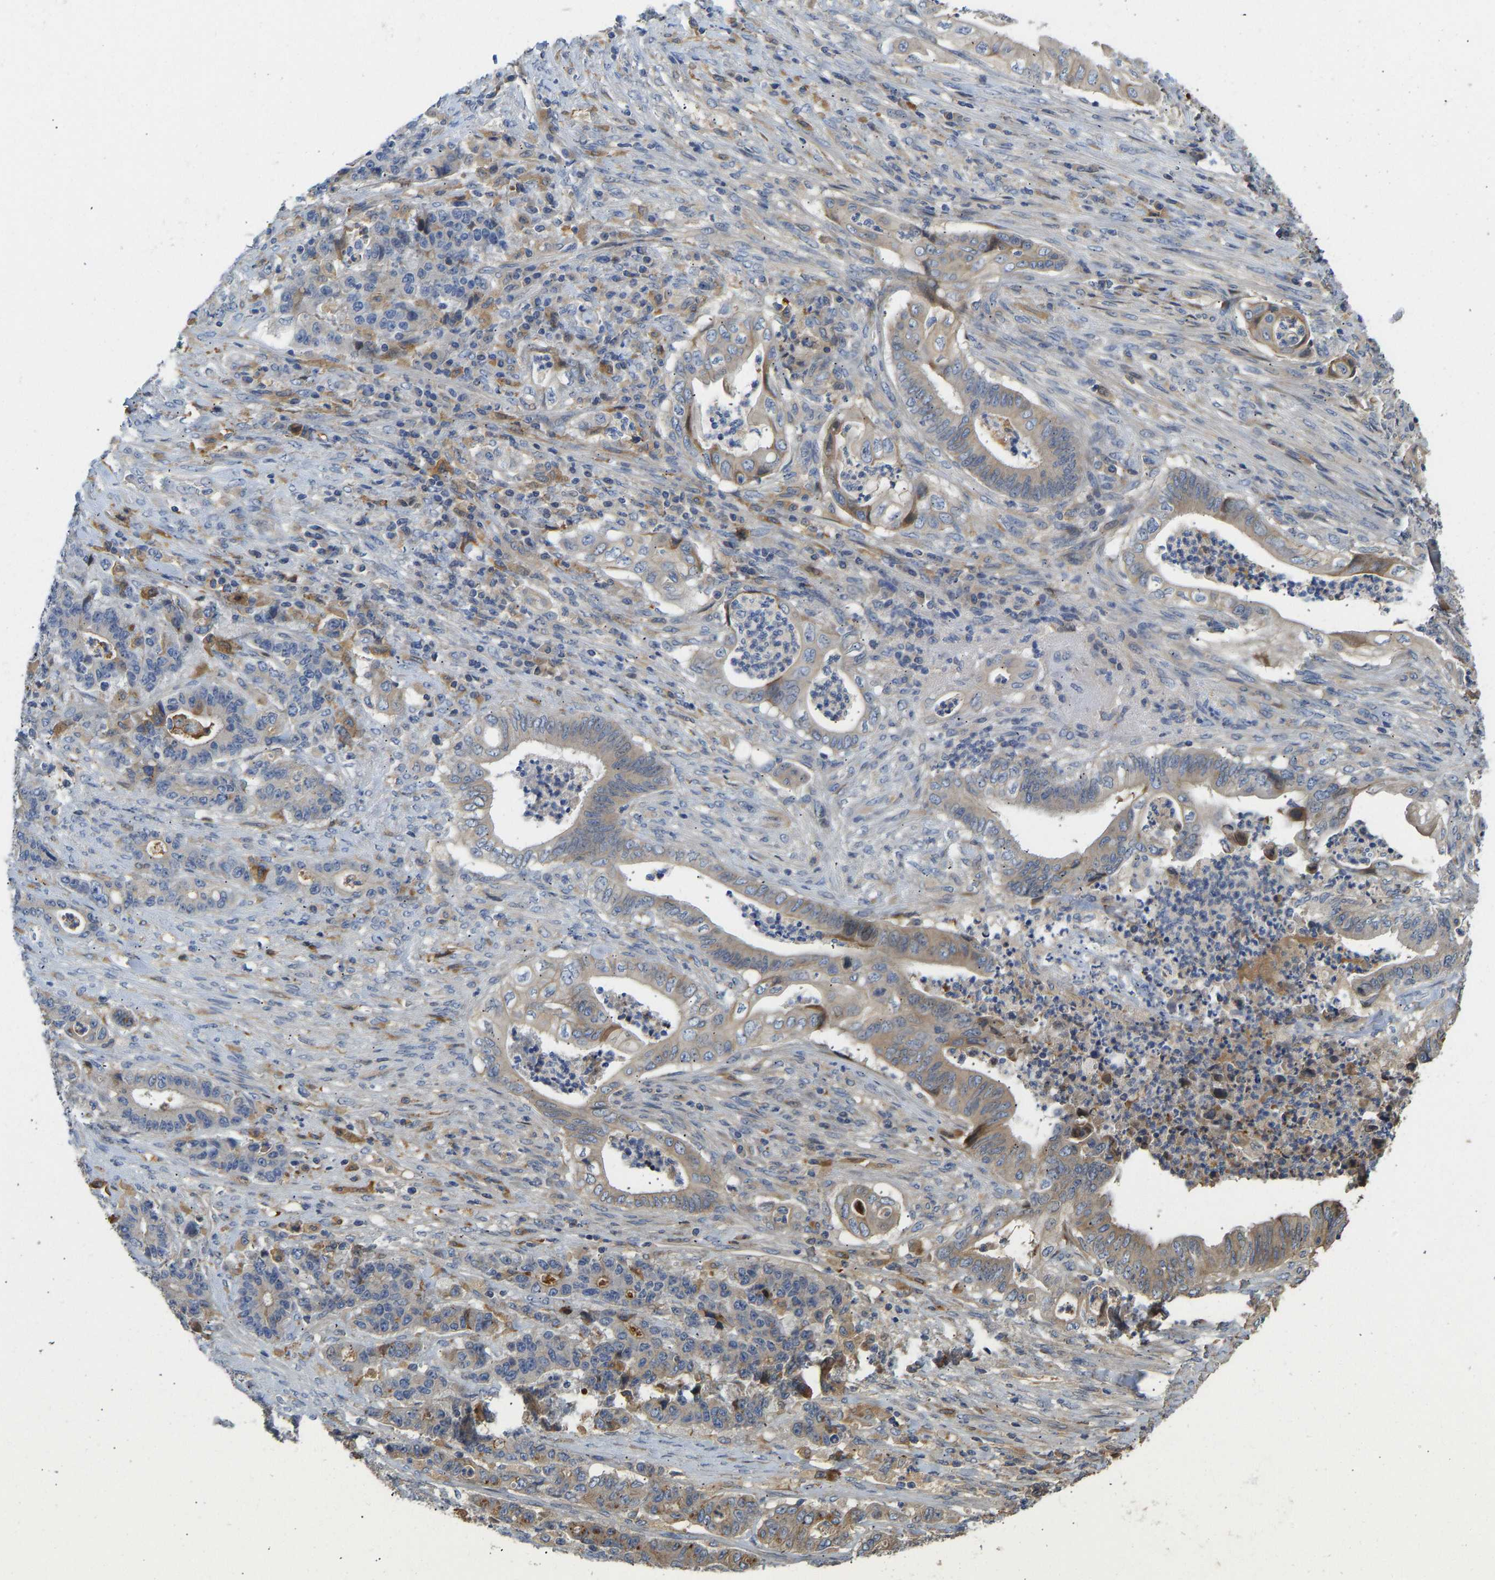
{"staining": {"intensity": "weak", "quantity": ">75%", "location": "cytoplasmic/membranous"}, "tissue": "stomach cancer", "cell_type": "Tumor cells", "image_type": "cancer", "snomed": [{"axis": "morphology", "description": "Adenocarcinoma, NOS"}, {"axis": "topography", "description": "Stomach"}], "caption": "This image reveals immunohistochemistry staining of adenocarcinoma (stomach), with low weak cytoplasmic/membranous positivity in approximately >75% of tumor cells.", "gene": "VCPKMT", "patient": {"sex": "female", "age": 73}}